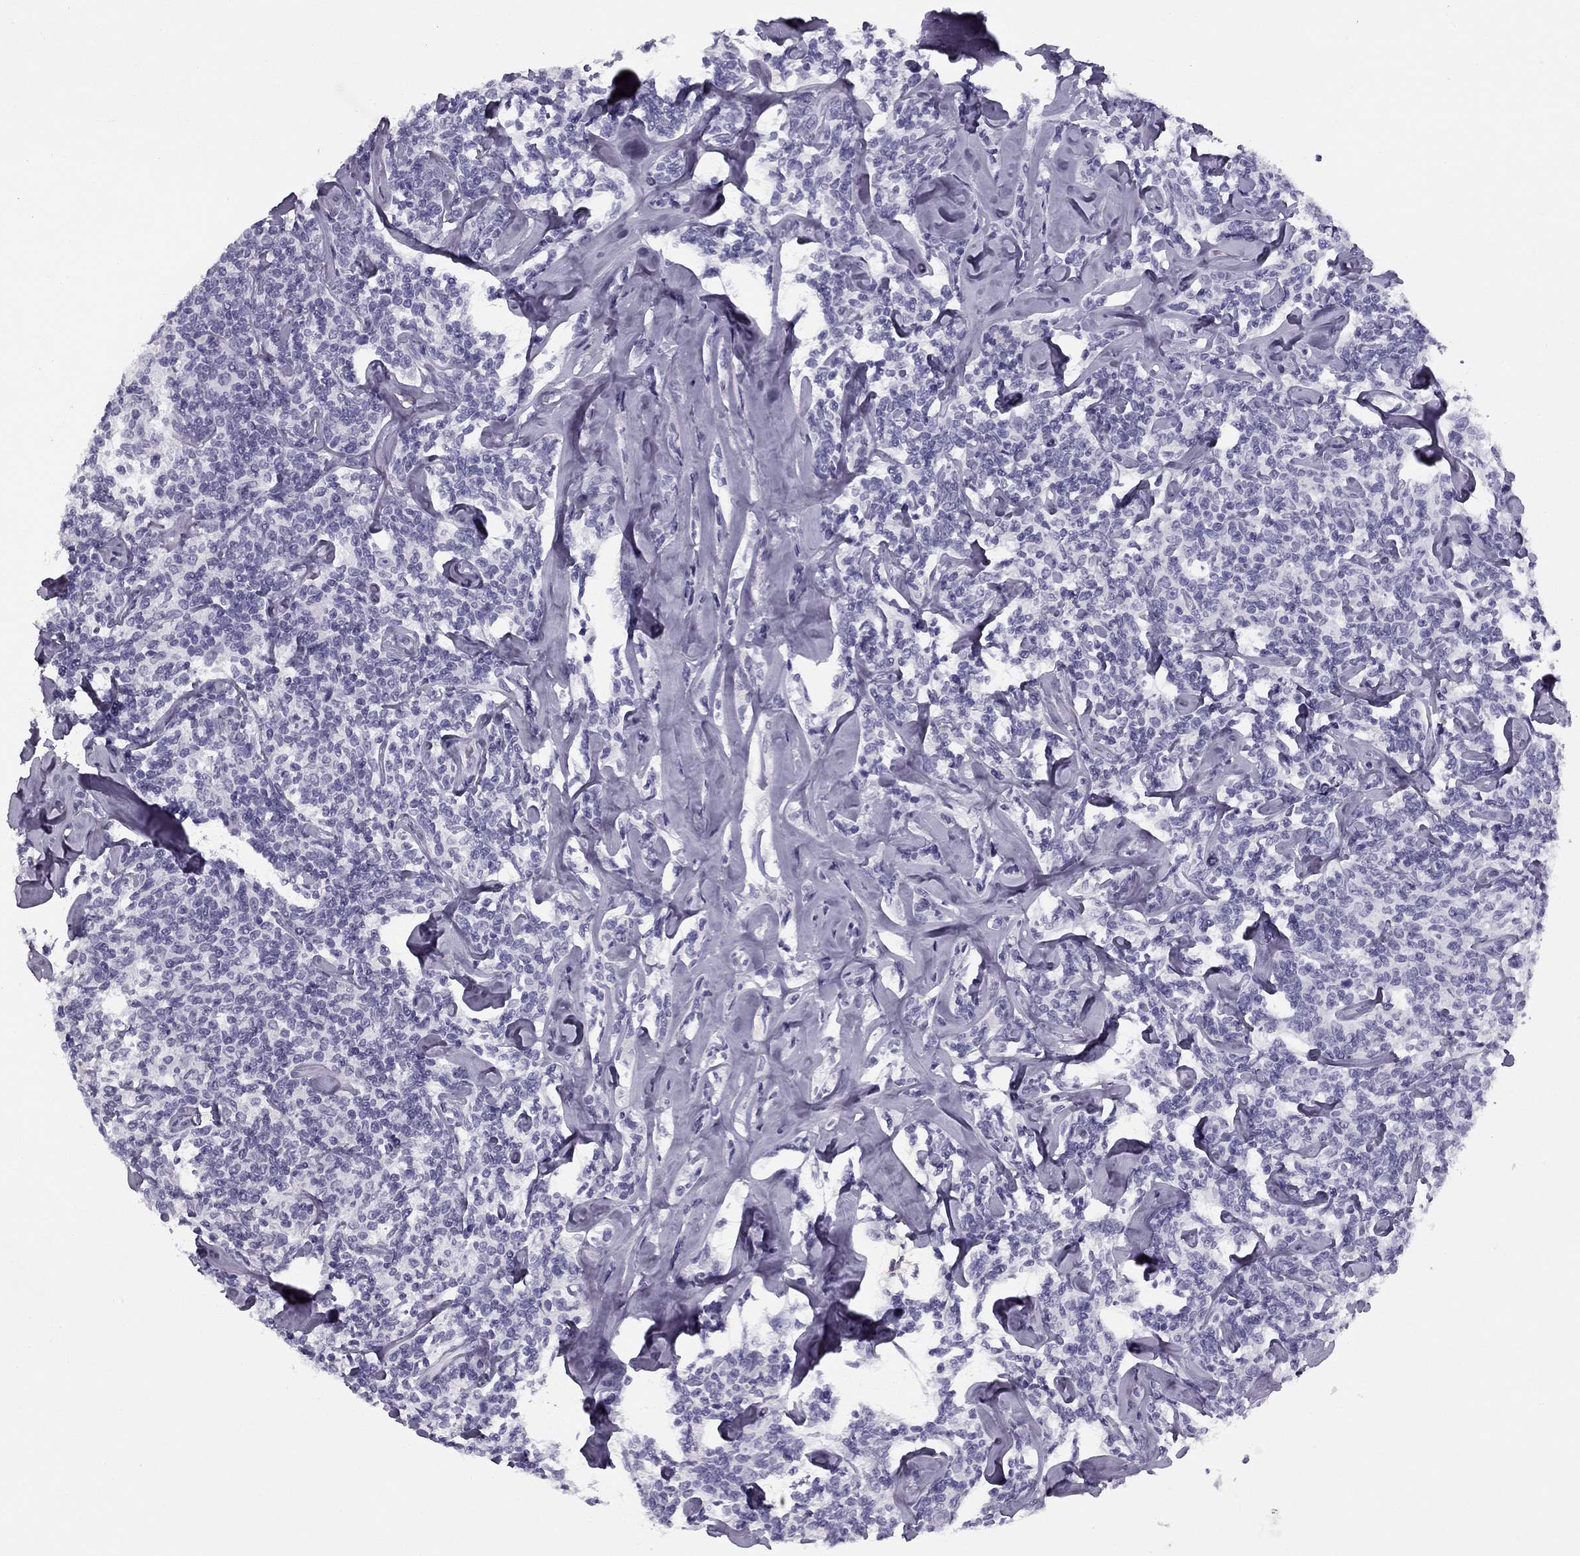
{"staining": {"intensity": "negative", "quantity": "none", "location": "none"}, "tissue": "lymphoma", "cell_type": "Tumor cells", "image_type": "cancer", "snomed": [{"axis": "morphology", "description": "Malignant lymphoma, non-Hodgkin's type, Low grade"}, {"axis": "topography", "description": "Lymph node"}], "caption": "Malignant lymphoma, non-Hodgkin's type (low-grade) was stained to show a protein in brown. There is no significant expression in tumor cells. (Brightfield microscopy of DAB (3,3'-diaminobenzidine) IHC at high magnification).", "gene": "MC5R", "patient": {"sex": "female", "age": 56}}